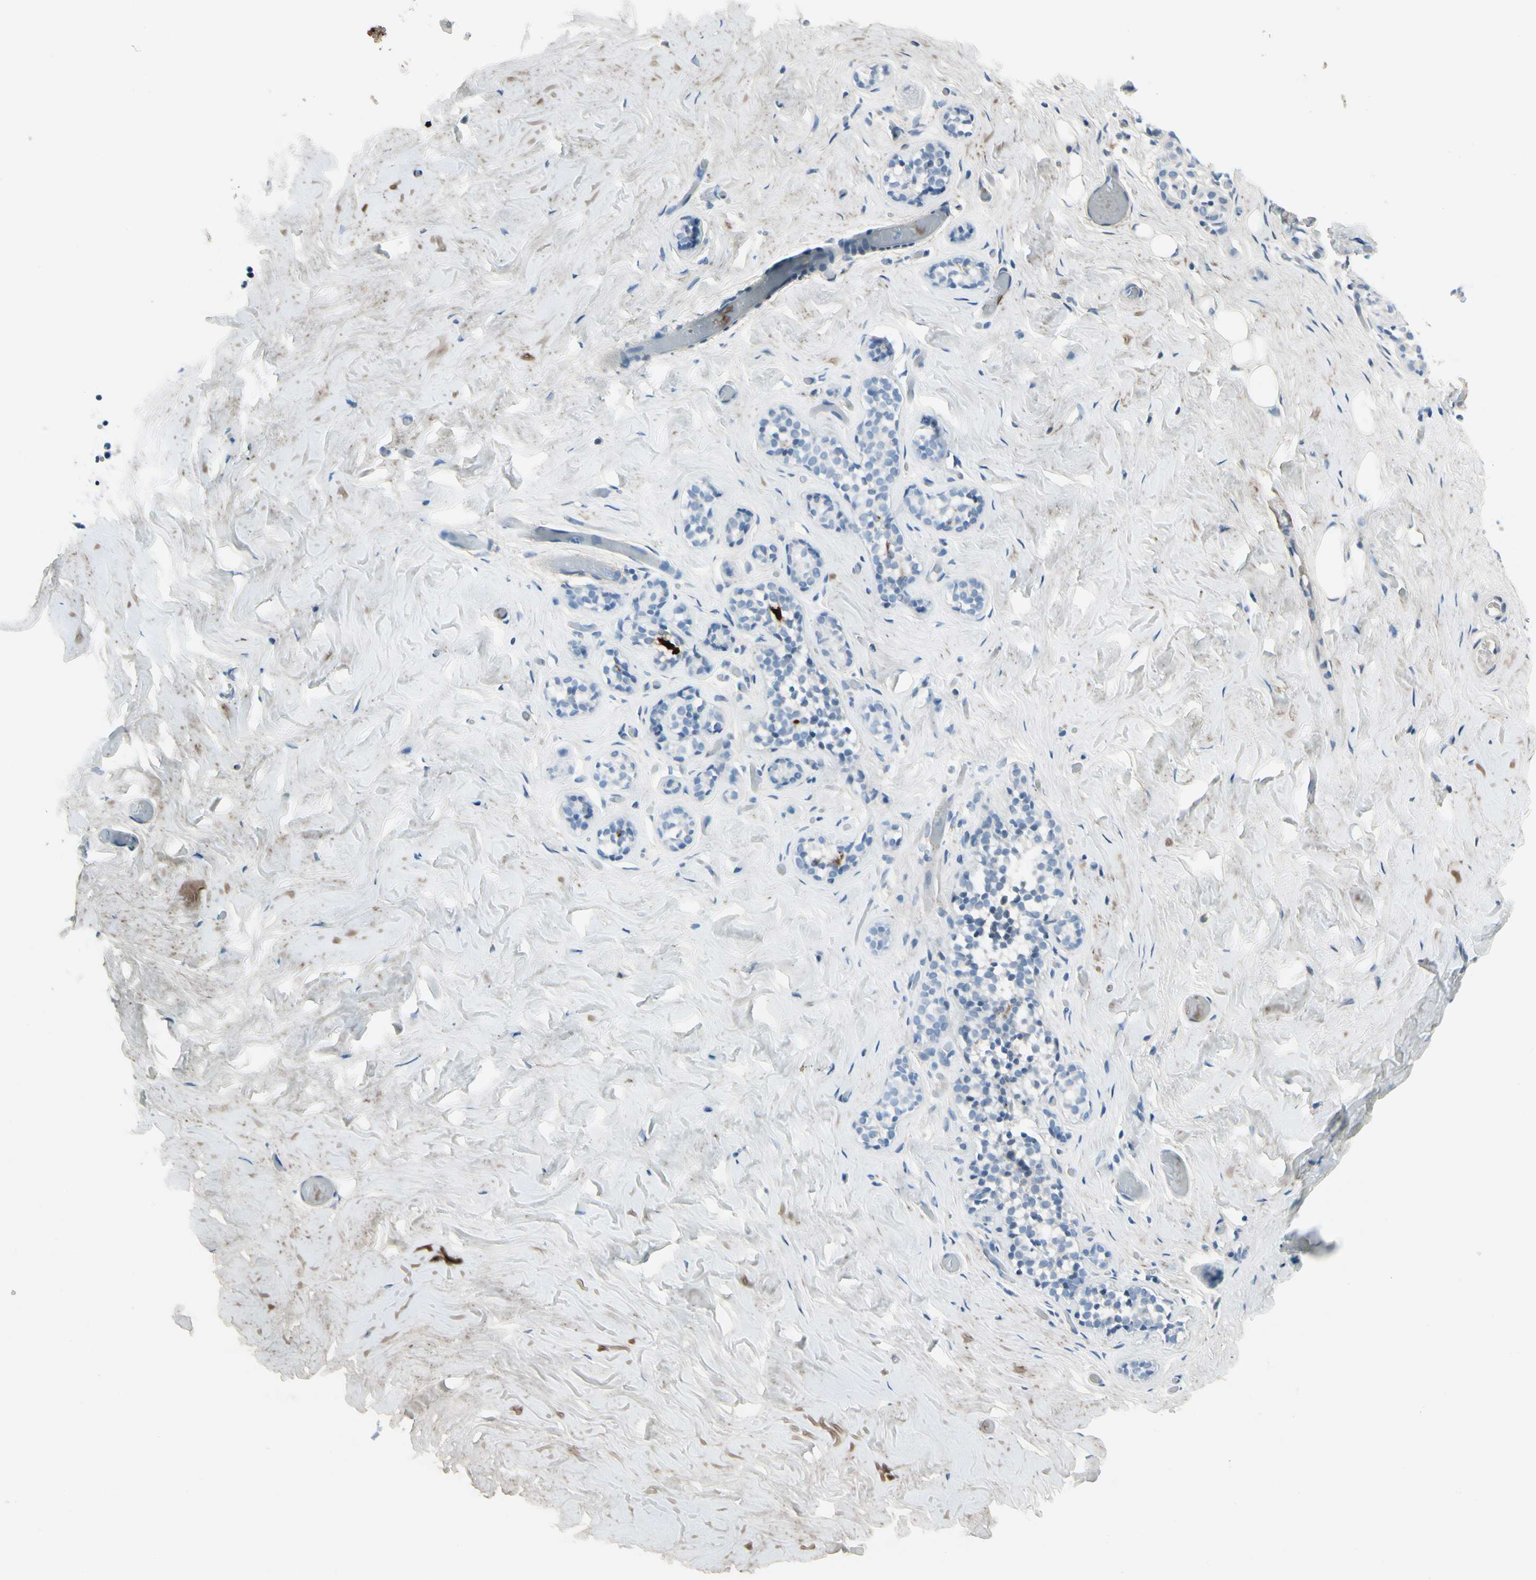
{"staining": {"intensity": "negative", "quantity": "none", "location": "none"}, "tissue": "breast", "cell_type": "Adipocytes", "image_type": "normal", "snomed": [{"axis": "morphology", "description": "Normal tissue, NOS"}, {"axis": "topography", "description": "Breast"}], "caption": "A histopathology image of breast stained for a protein shows no brown staining in adipocytes. The staining was performed using DAB (3,3'-diaminobenzidine) to visualize the protein expression in brown, while the nuclei were stained in blue with hematoxylin (Magnification: 20x).", "gene": "PIGR", "patient": {"sex": "female", "age": 75}}